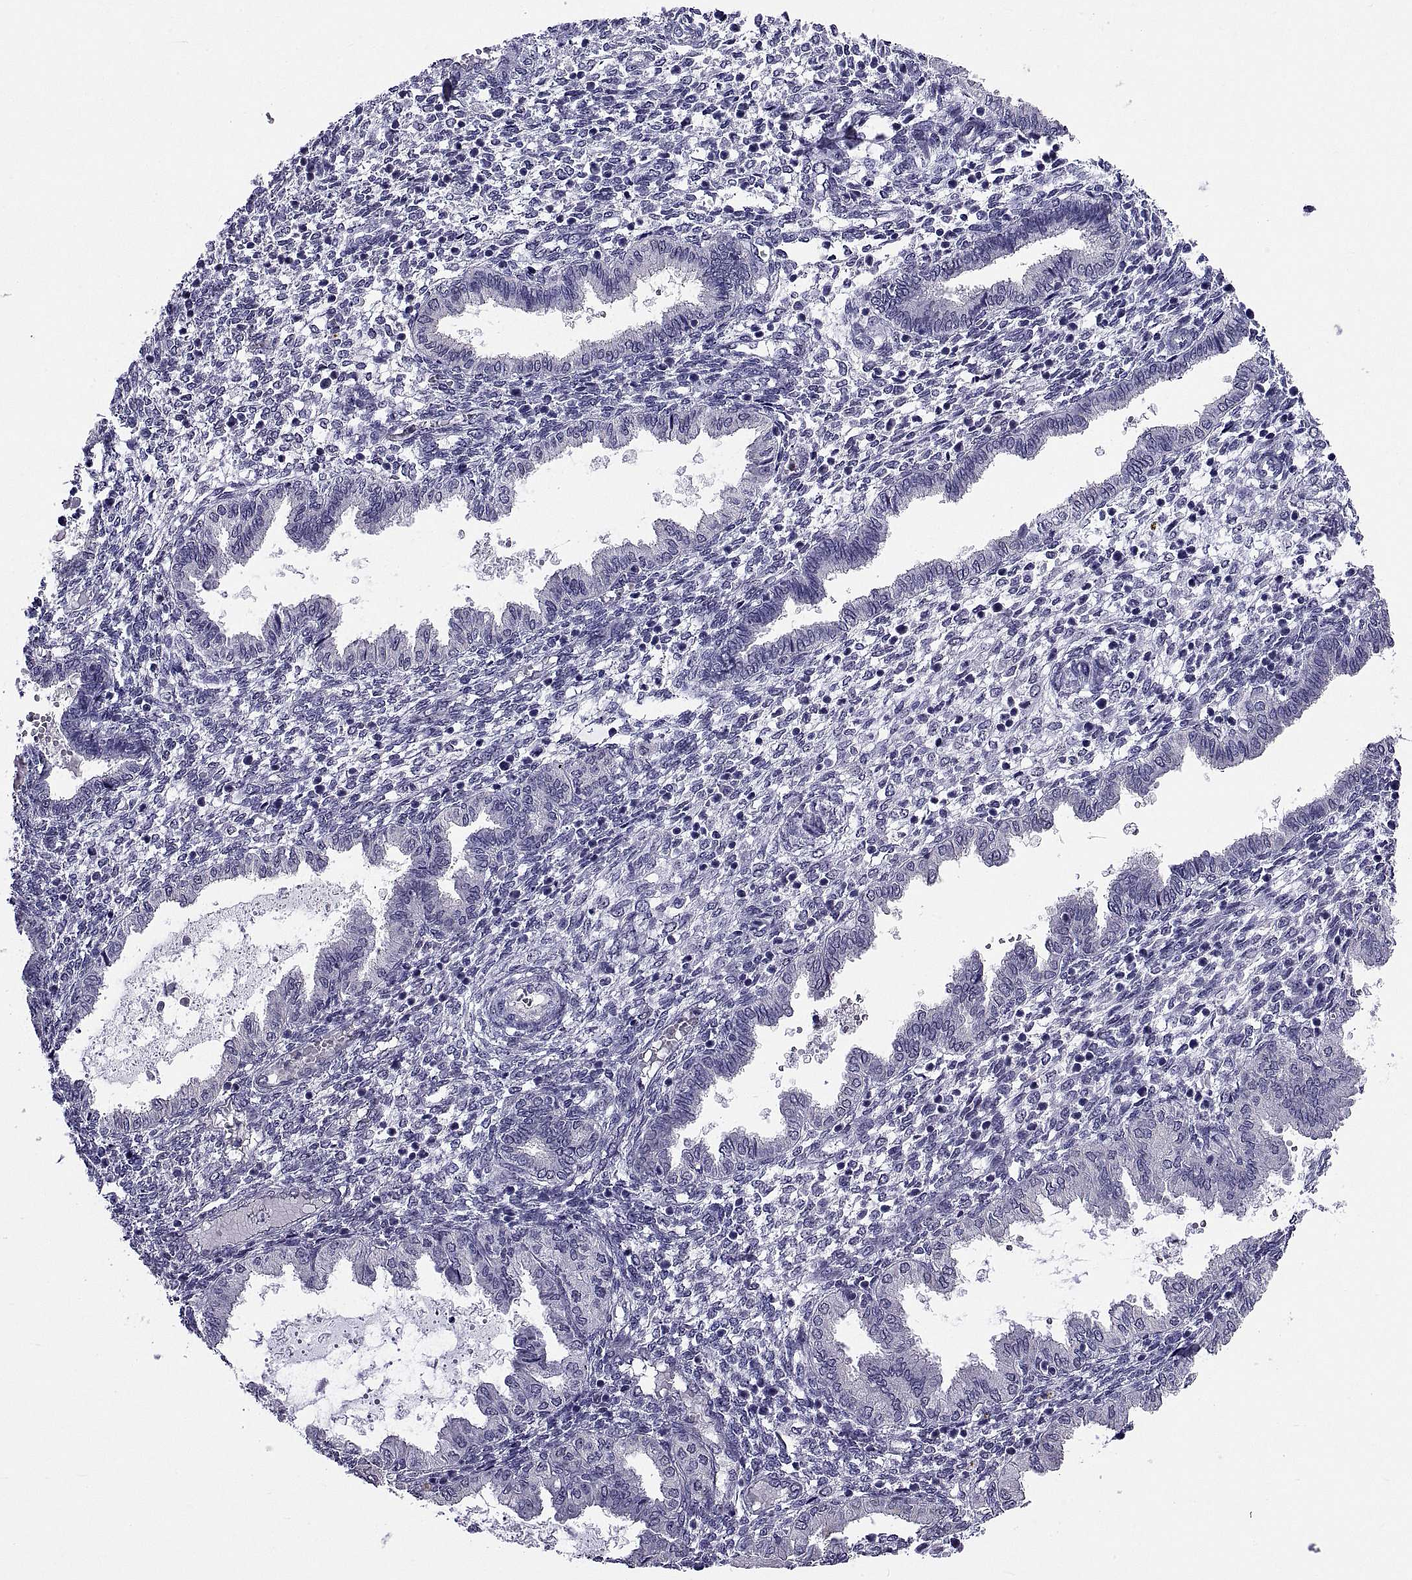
{"staining": {"intensity": "negative", "quantity": "none", "location": "none"}, "tissue": "endometrium", "cell_type": "Cells in endometrial stroma", "image_type": "normal", "snomed": [{"axis": "morphology", "description": "Normal tissue, NOS"}, {"axis": "topography", "description": "Endometrium"}], "caption": "High power microscopy micrograph of an immunohistochemistry photomicrograph of normal endometrium, revealing no significant expression in cells in endometrial stroma.", "gene": "TGFBR3L", "patient": {"sex": "female", "age": 43}}